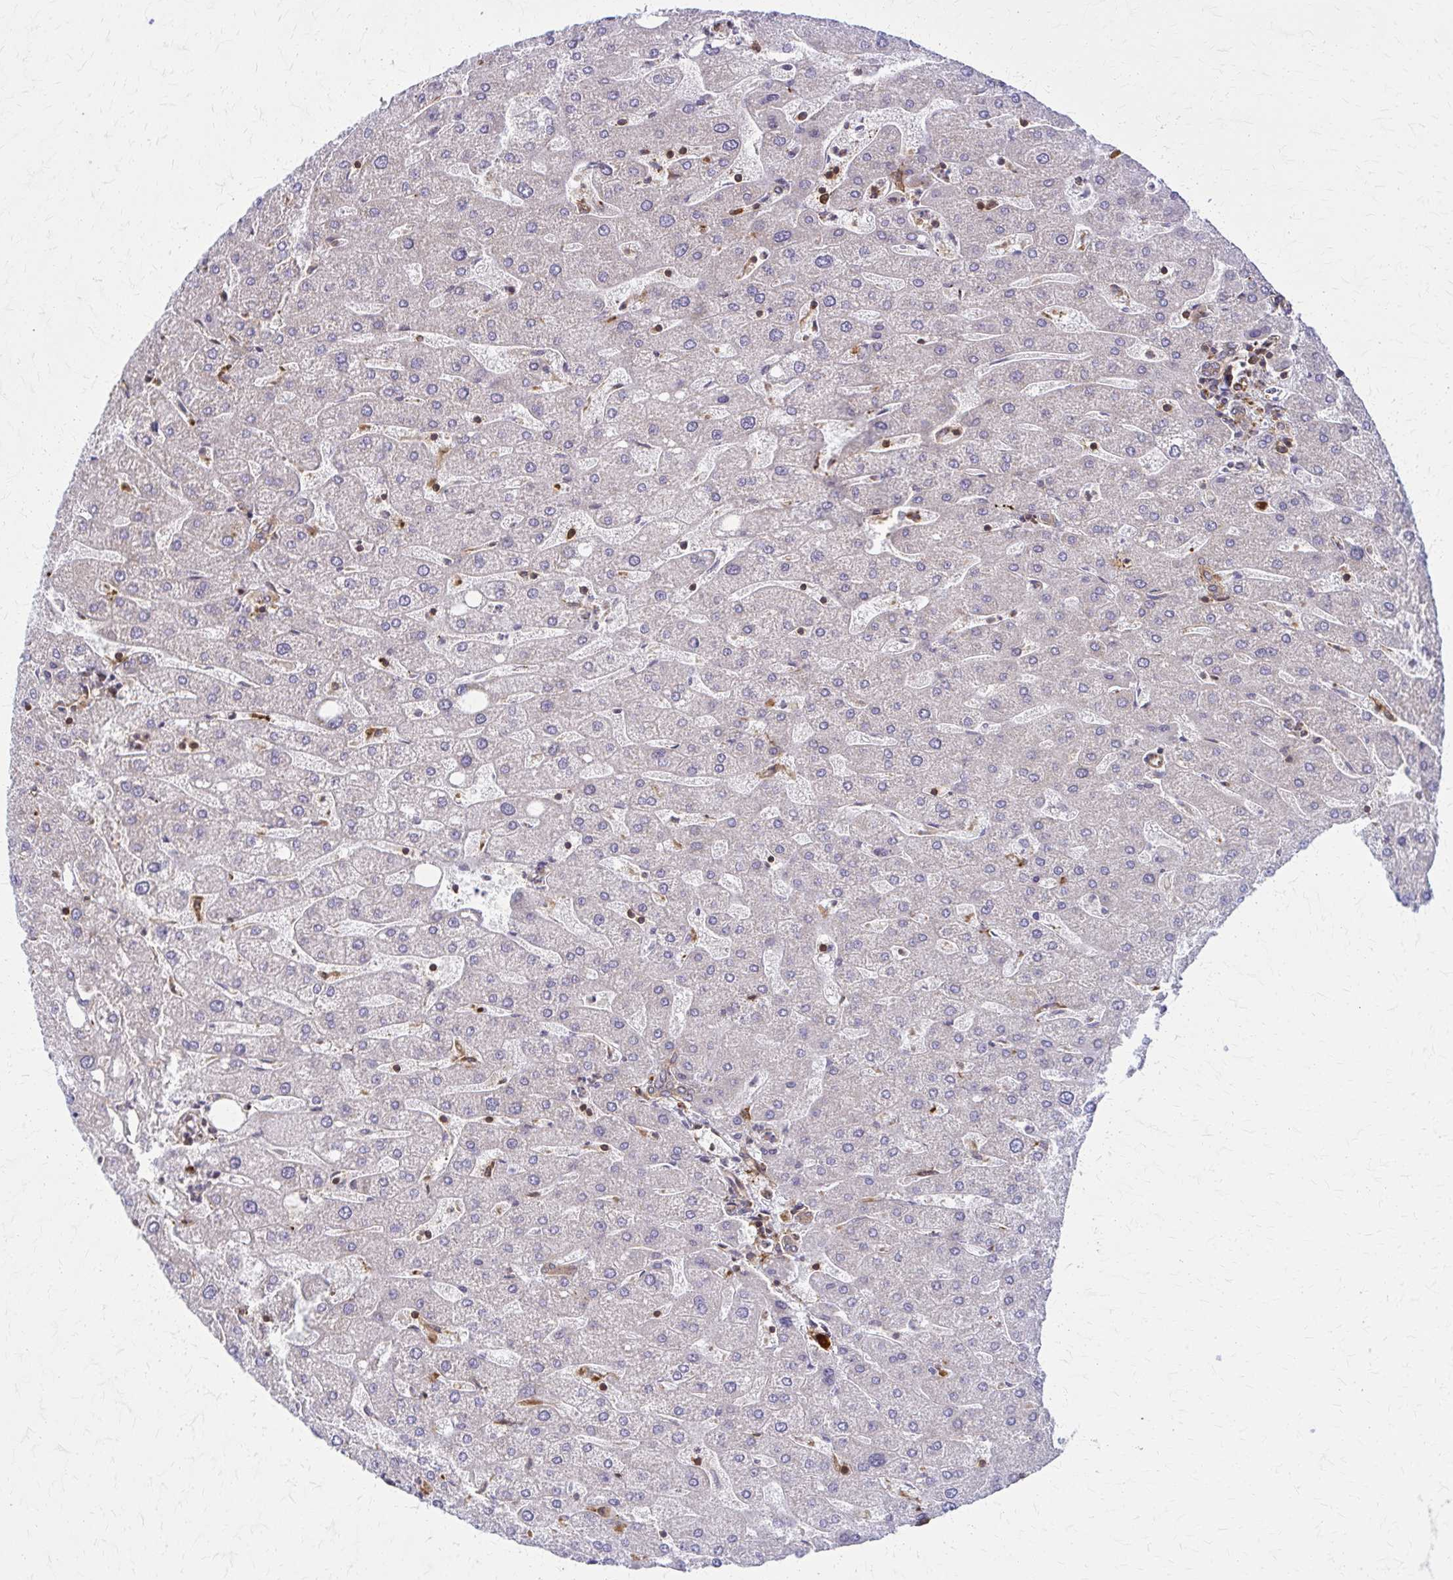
{"staining": {"intensity": "moderate", "quantity": "25%-75%", "location": "cytoplasmic/membranous"}, "tissue": "liver", "cell_type": "Cholangiocytes", "image_type": "normal", "snomed": [{"axis": "morphology", "description": "Normal tissue, NOS"}, {"axis": "topography", "description": "Liver"}], "caption": "Immunohistochemical staining of benign human liver shows moderate cytoplasmic/membranous protein staining in about 25%-75% of cholangiocytes. (DAB IHC, brown staining for protein, blue staining for nuclei).", "gene": "WASF2", "patient": {"sex": "male", "age": 67}}